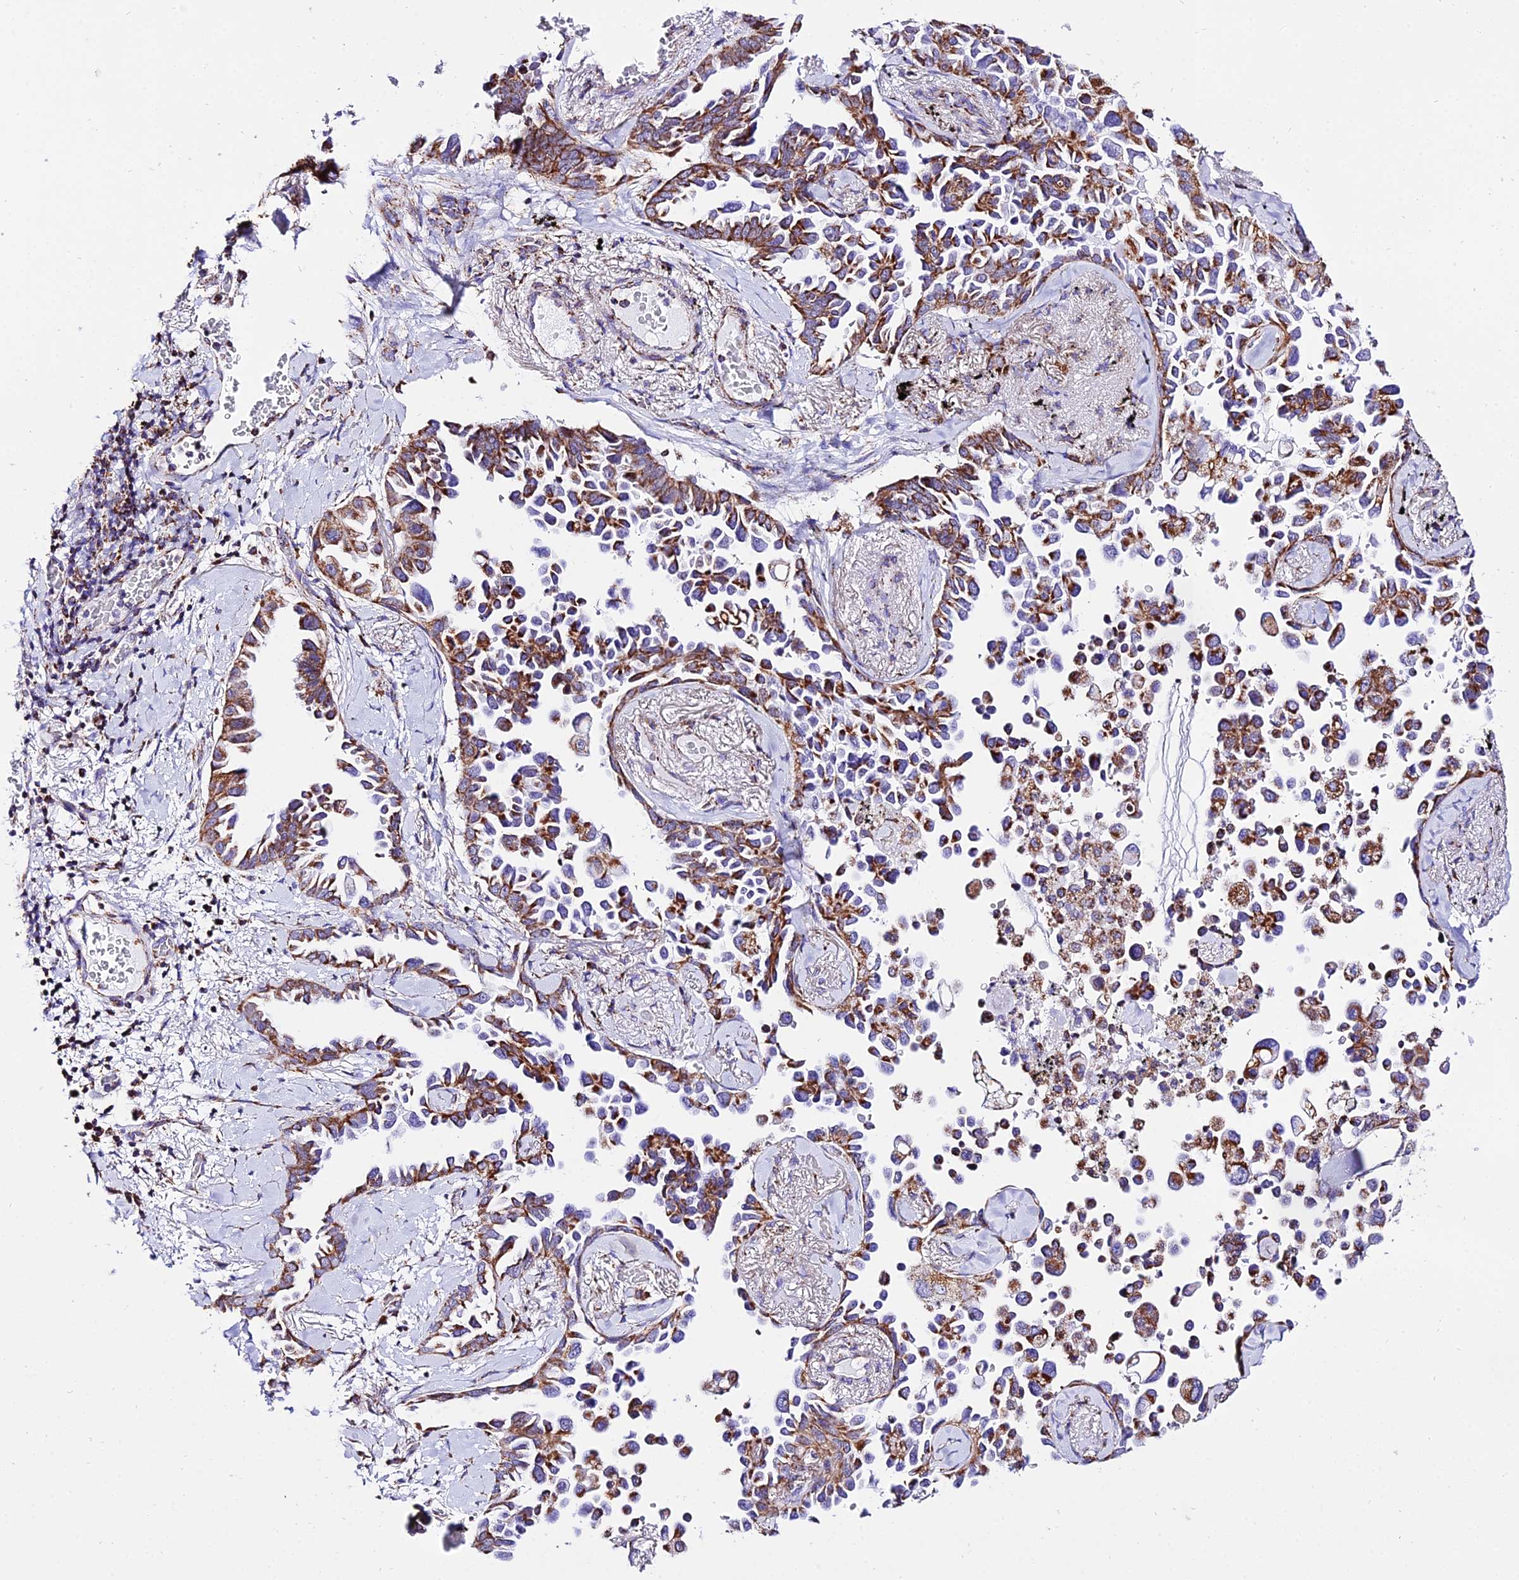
{"staining": {"intensity": "moderate", "quantity": ">75%", "location": "cytoplasmic/membranous"}, "tissue": "lung cancer", "cell_type": "Tumor cells", "image_type": "cancer", "snomed": [{"axis": "morphology", "description": "Adenocarcinoma, NOS"}, {"axis": "topography", "description": "Lung"}], "caption": "This is an image of IHC staining of lung adenocarcinoma, which shows moderate expression in the cytoplasmic/membranous of tumor cells.", "gene": "ATP5PD", "patient": {"sex": "female", "age": 67}}